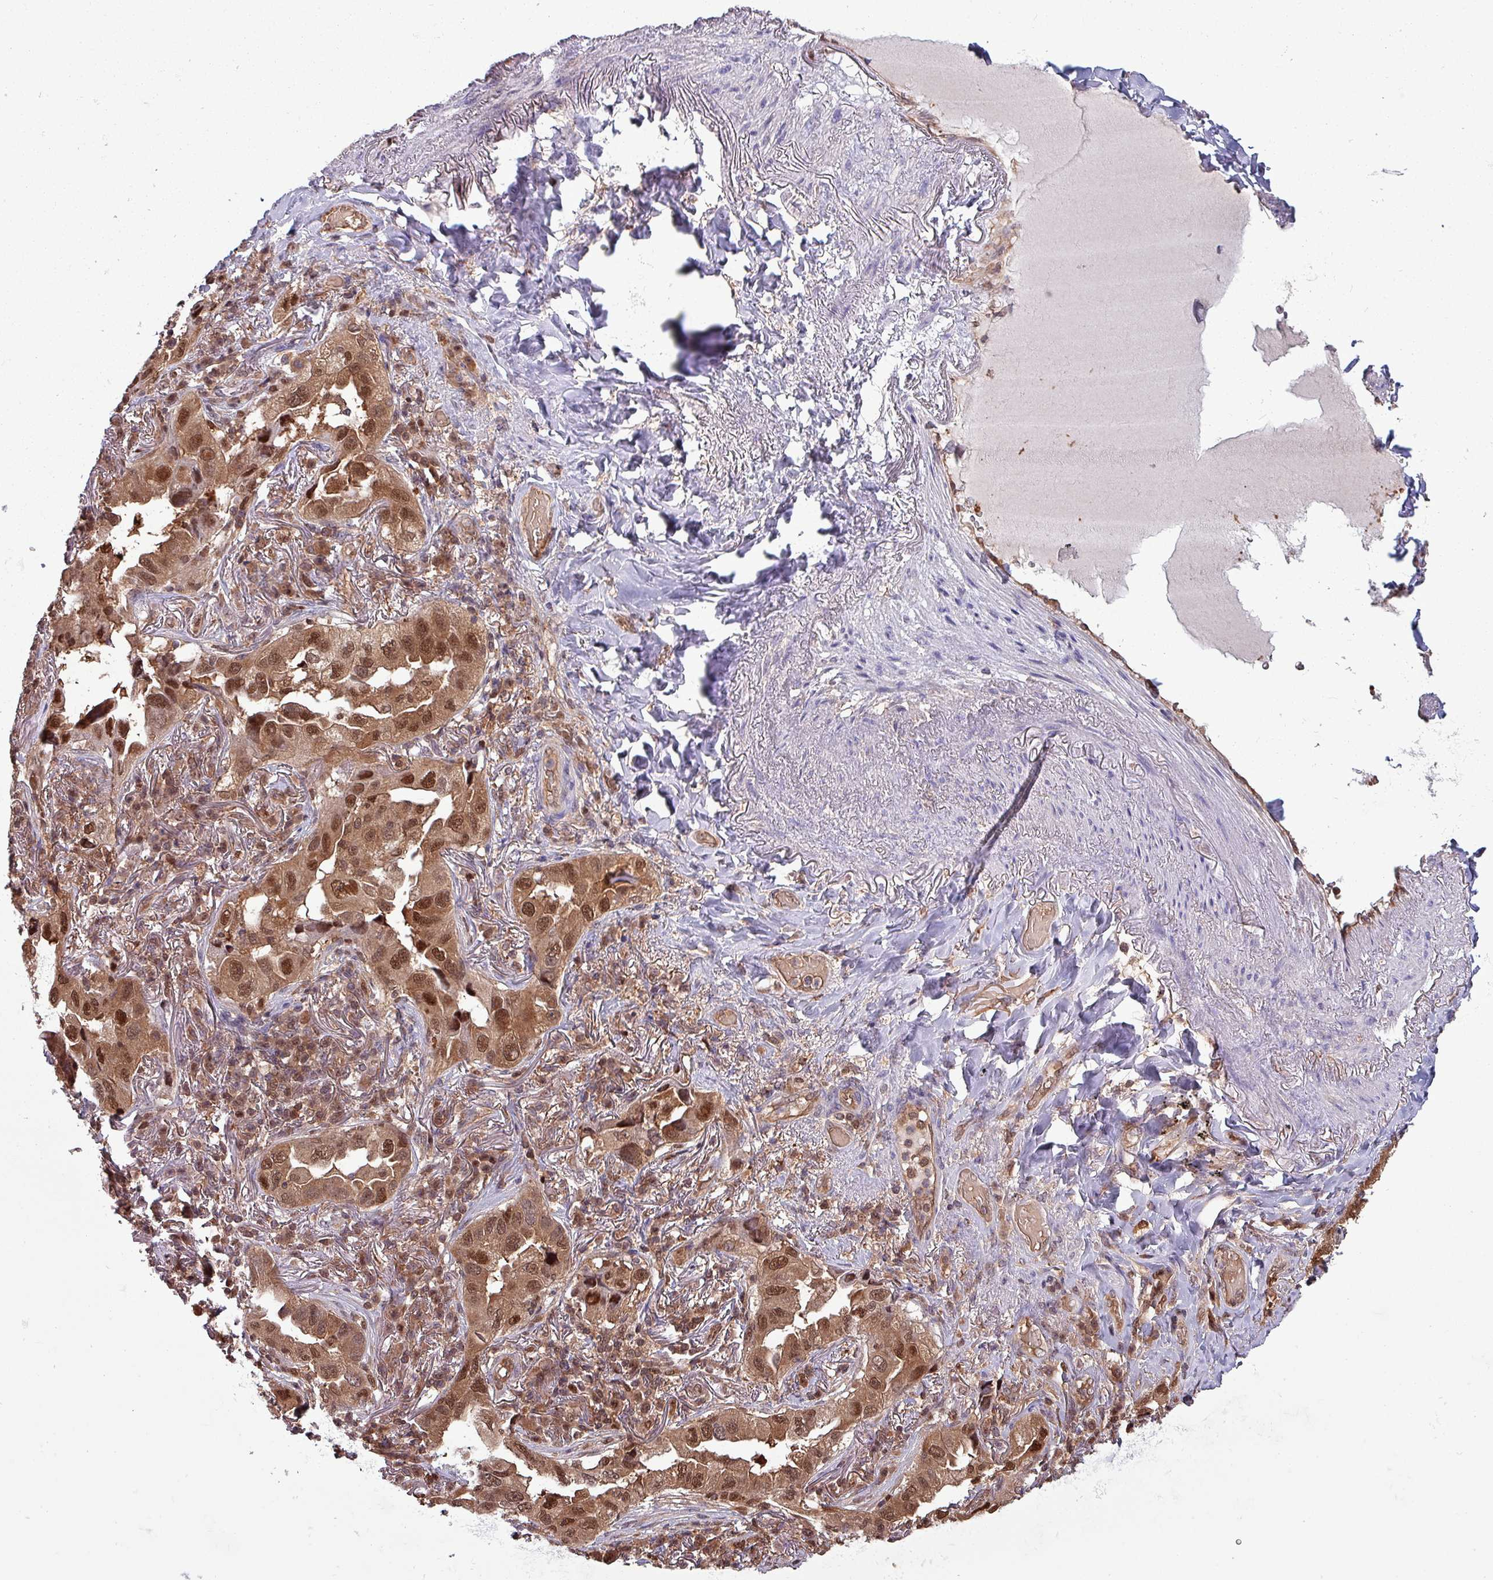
{"staining": {"intensity": "moderate", "quantity": ">75%", "location": "cytoplasmic/membranous,nuclear"}, "tissue": "lung cancer", "cell_type": "Tumor cells", "image_type": "cancer", "snomed": [{"axis": "morphology", "description": "Adenocarcinoma, NOS"}, {"axis": "topography", "description": "Lung"}], "caption": "A brown stain labels moderate cytoplasmic/membranous and nuclear staining of a protein in human adenocarcinoma (lung) tumor cells.", "gene": "PSMB8", "patient": {"sex": "female", "age": 69}}